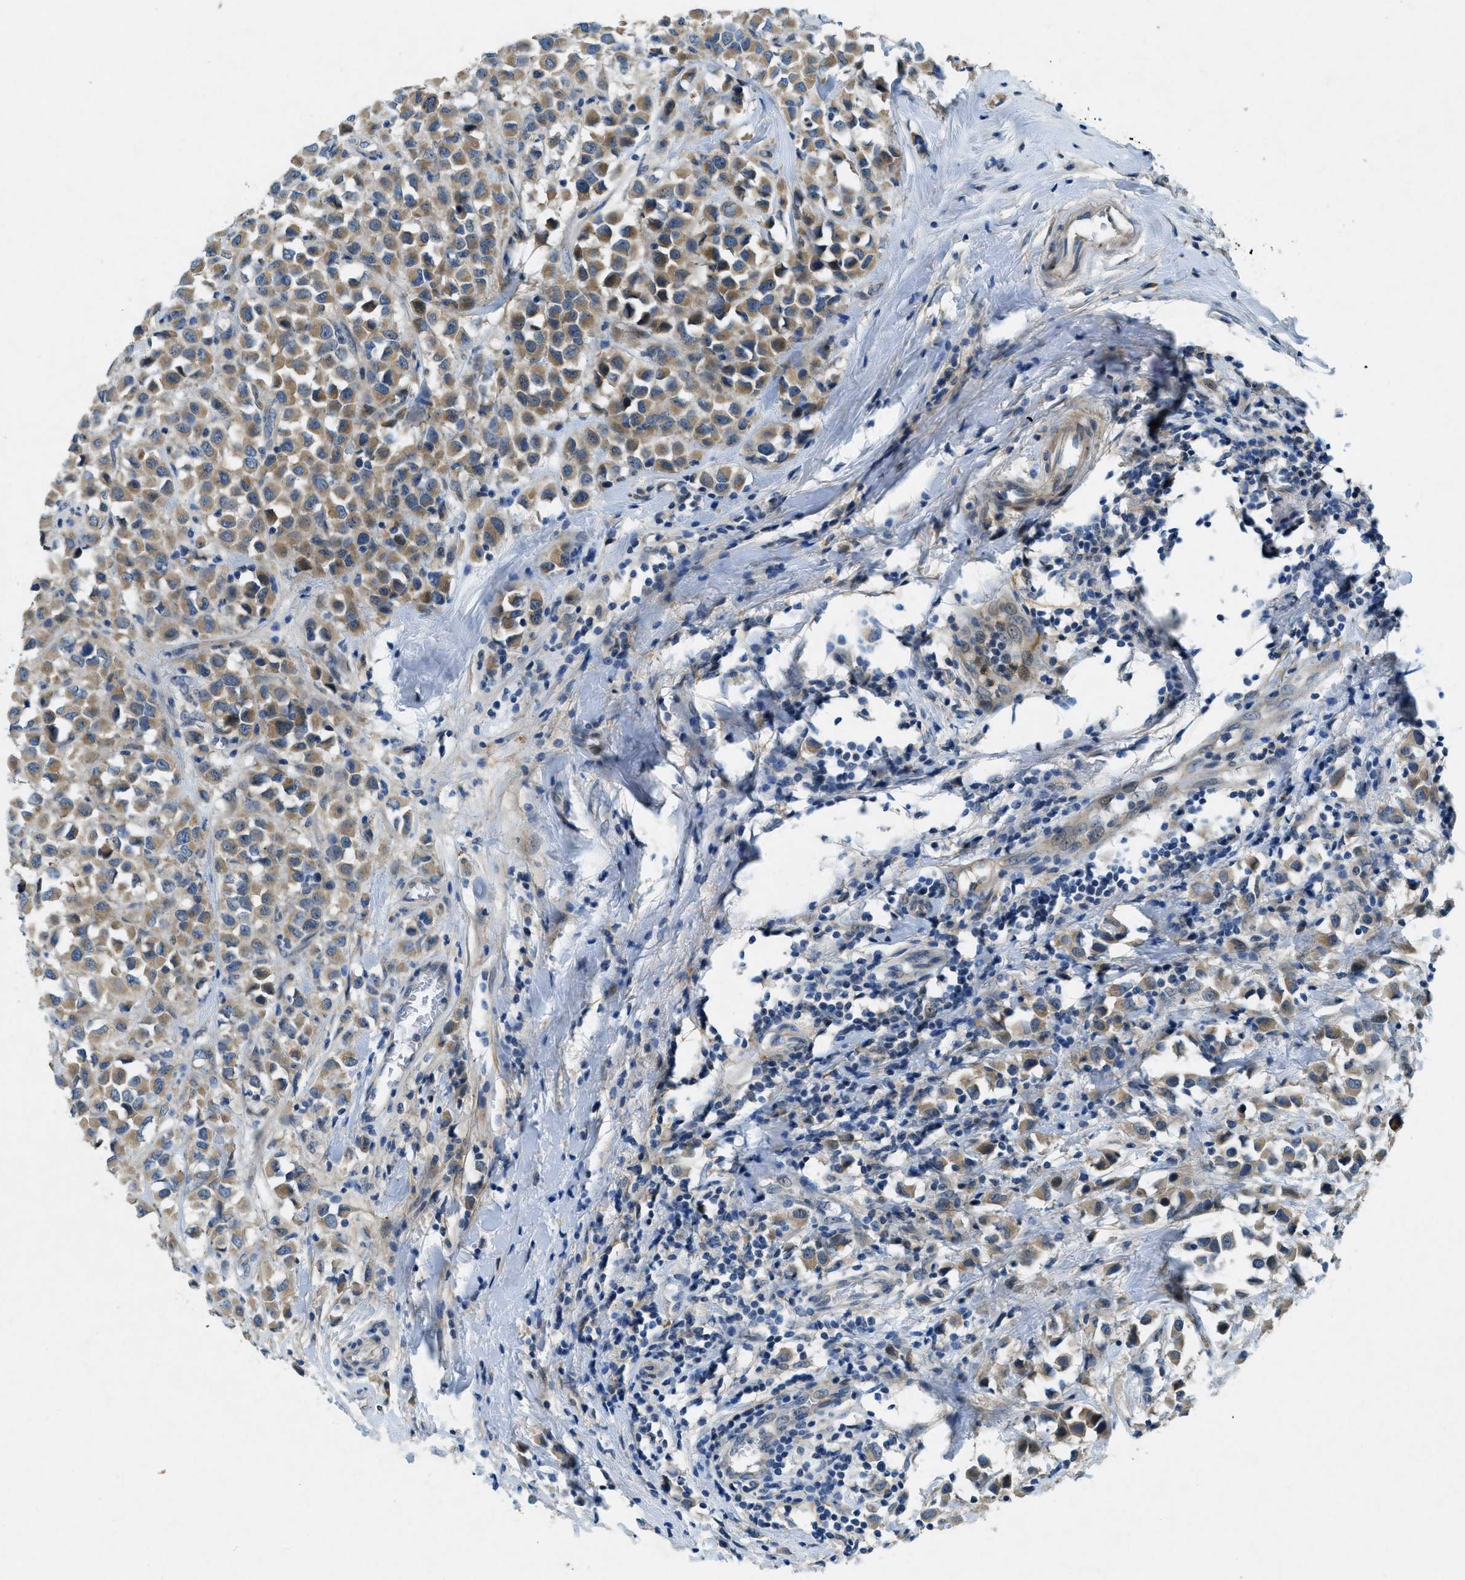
{"staining": {"intensity": "moderate", "quantity": ">75%", "location": "cytoplasmic/membranous"}, "tissue": "breast cancer", "cell_type": "Tumor cells", "image_type": "cancer", "snomed": [{"axis": "morphology", "description": "Duct carcinoma"}, {"axis": "topography", "description": "Breast"}], "caption": "Immunohistochemistry (IHC) of human breast cancer (invasive ductal carcinoma) exhibits medium levels of moderate cytoplasmic/membranous positivity in about >75% of tumor cells. Using DAB (3,3'-diaminobenzidine) (brown) and hematoxylin (blue) stains, captured at high magnification using brightfield microscopy.", "gene": "SNX14", "patient": {"sex": "female", "age": 61}}